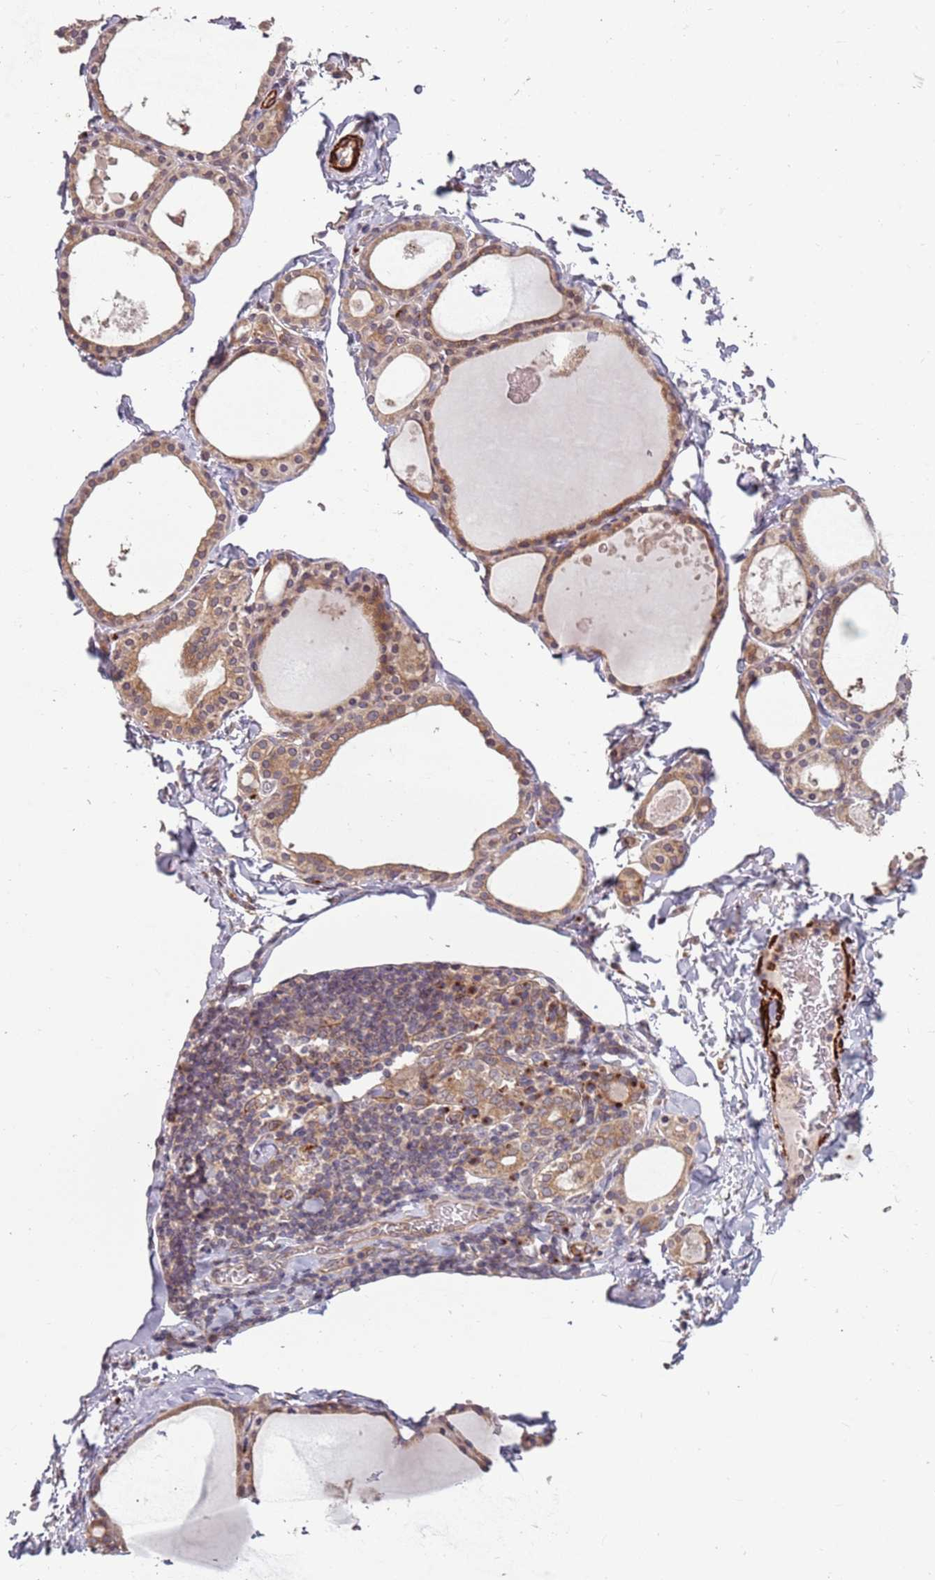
{"staining": {"intensity": "moderate", "quantity": ">75%", "location": "cytoplasmic/membranous"}, "tissue": "thyroid gland", "cell_type": "Glandular cells", "image_type": "normal", "snomed": [{"axis": "morphology", "description": "Normal tissue, NOS"}, {"axis": "topography", "description": "Thyroid gland"}], "caption": "This histopathology image demonstrates immunohistochemistry staining of benign thyroid gland, with medium moderate cytoplasmic/membranous expression in about >75% of glandular cells.", "gene": "PLD6", "patient": {"sex": "male", "age": 56}}